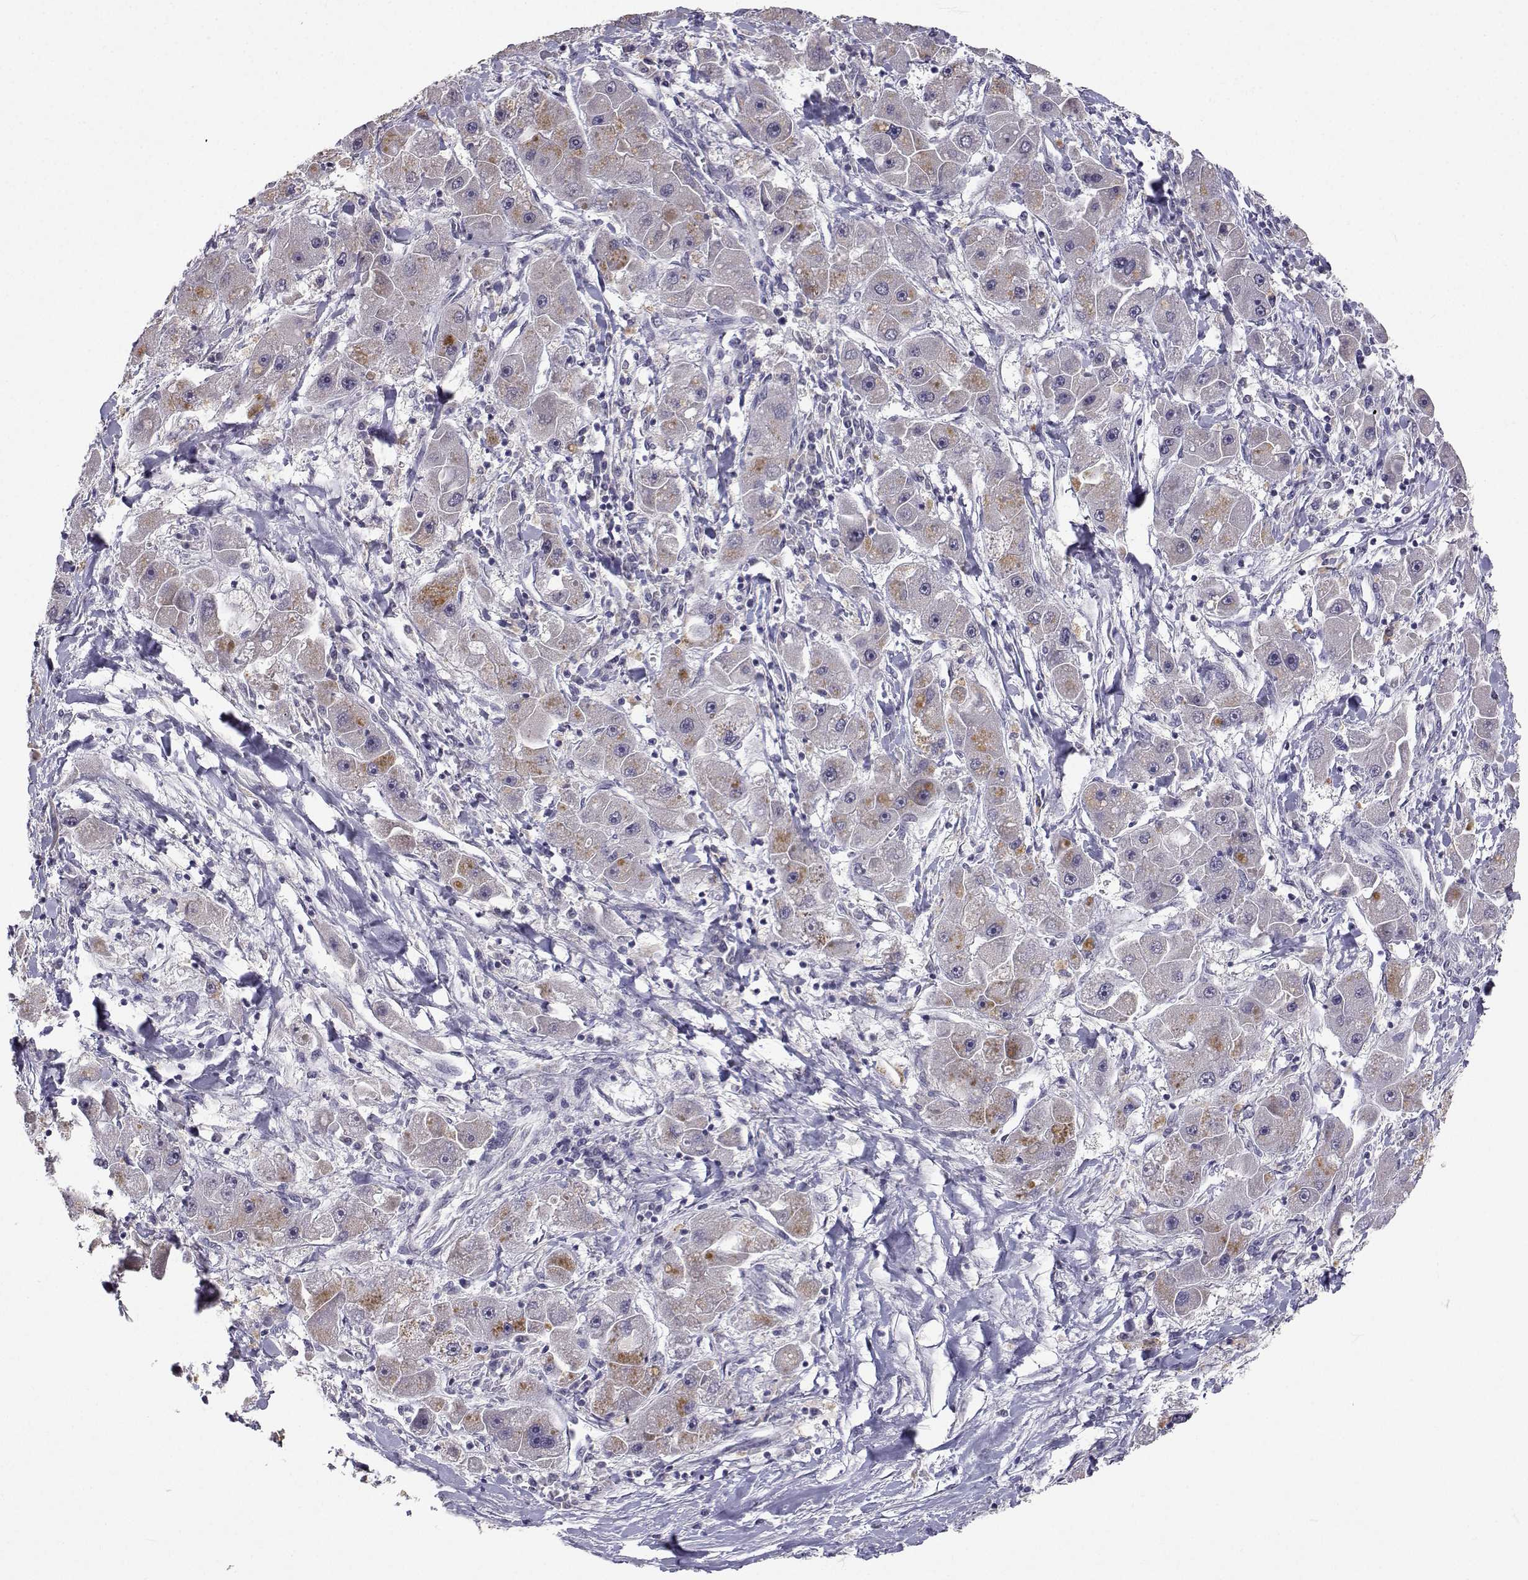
{"staining": {"intensity": "negative", "quantity": "none", "location": "none"}, "tissue": "liver cancer", "cell_type": "Tumor cells", "image_type": "cancer", "snomed": [{"axis": "morphology", "description": "Carcinoma, Hepatocellular, NOS"}, {"axis": "topography", "description": "Liver"}], "caption": "Tumor cells show no significant expression in liver cancer.", "gene": "SLC6A3", "patient": {"sex": "male", "age": 24}}